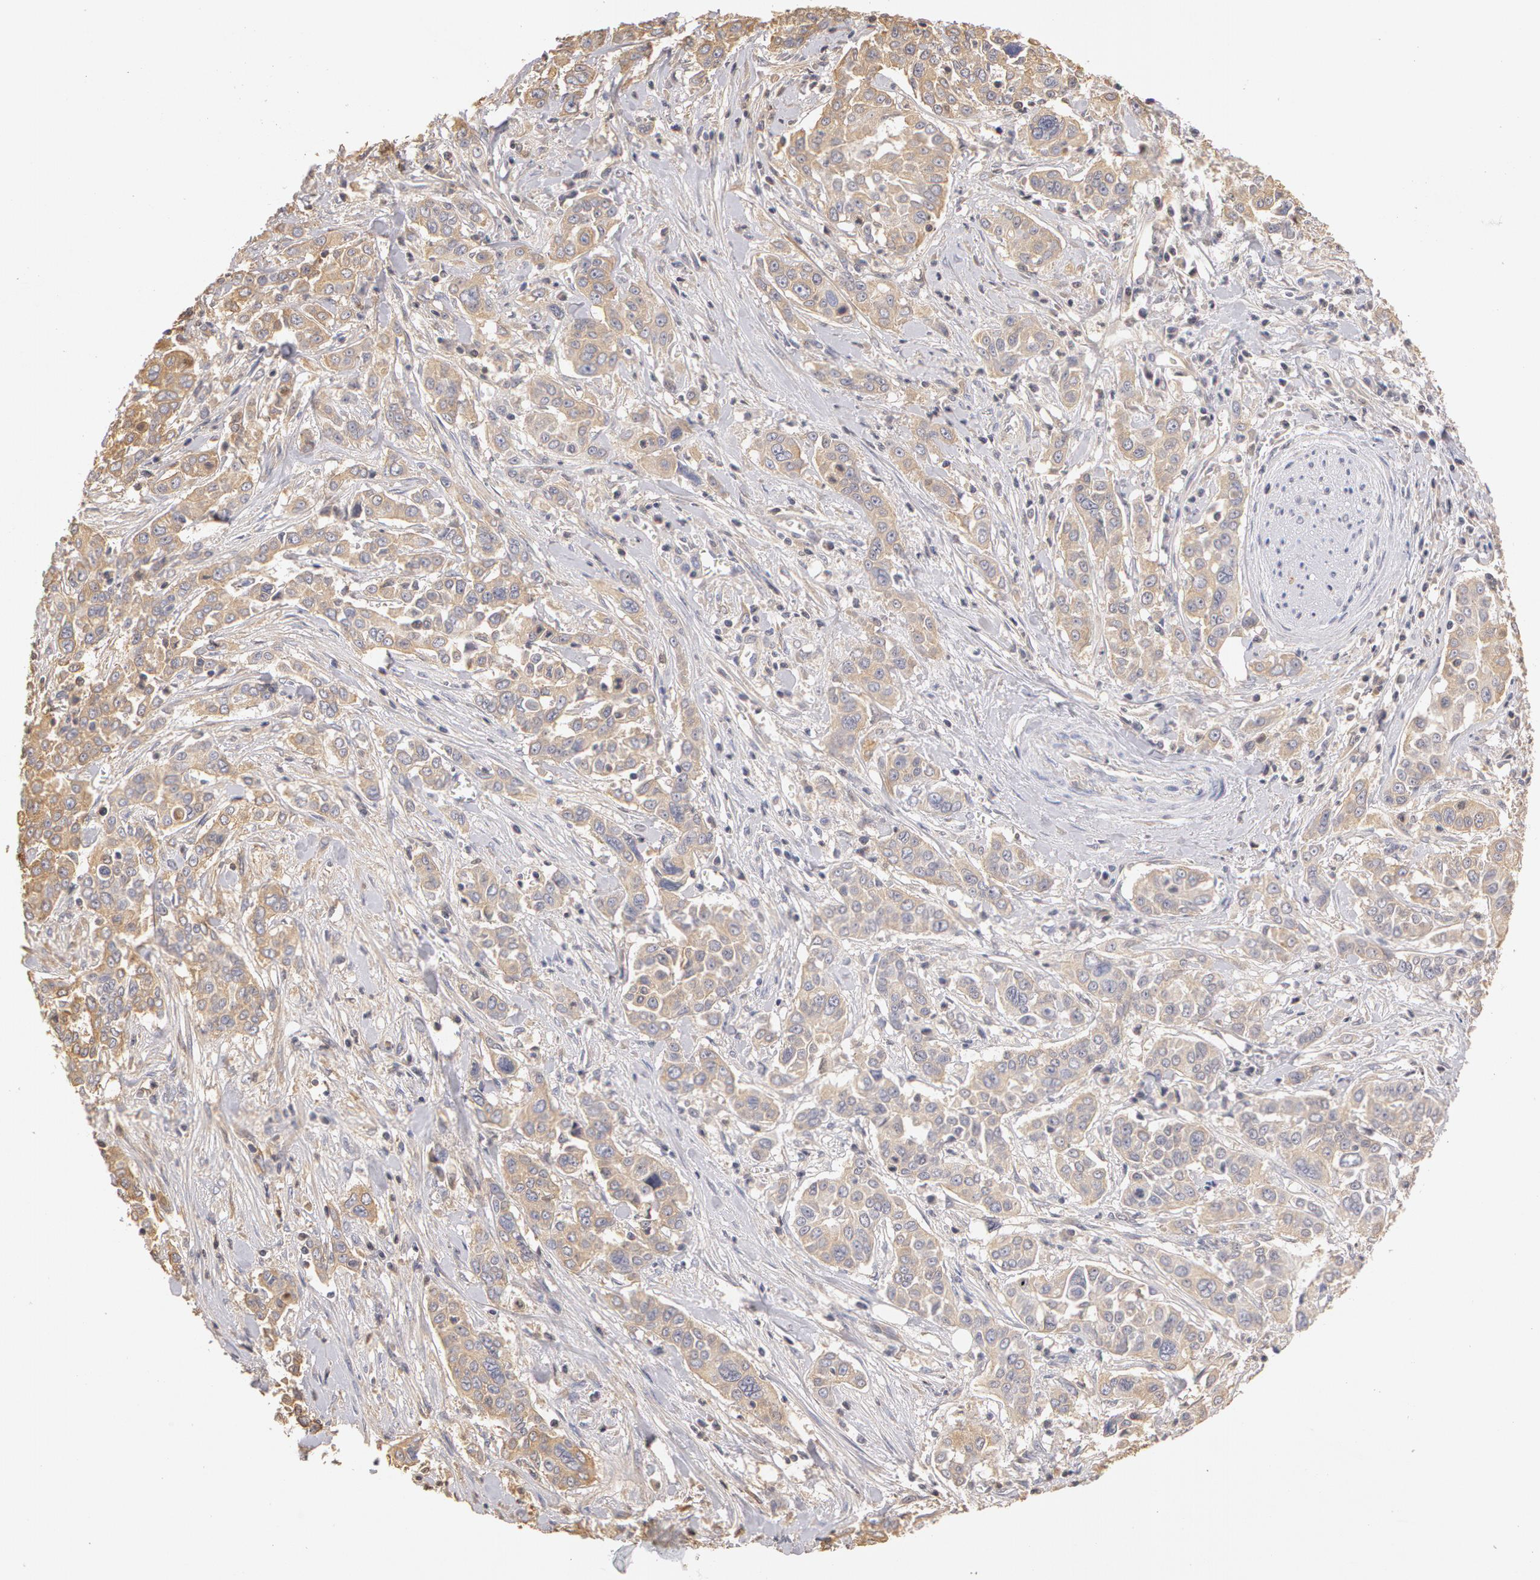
{"staining": {"intensity": "weak", "quantity": ">75%", "location": "cytoplasmic/membranous"}, "tissue": "pancreatic cancer", "cell_type": "Tumor cells", "image_type": "cancer", "snomed": [{"axis": "morphology", "description": "Adenocarcinoma, NOS"}, {"axis": "topography", "description": "Pancreas"}], "caption": "This micrograph demonstrates pancreatic cancer stained with immunohistochemistry to label a protein in brown. The cytoplasmic/membranous of tumor cells show weak positivity for the protein. Nuclei are counter-stained blue.", "gene": "TF", "patient": {"sex": "female", "age": 52}}